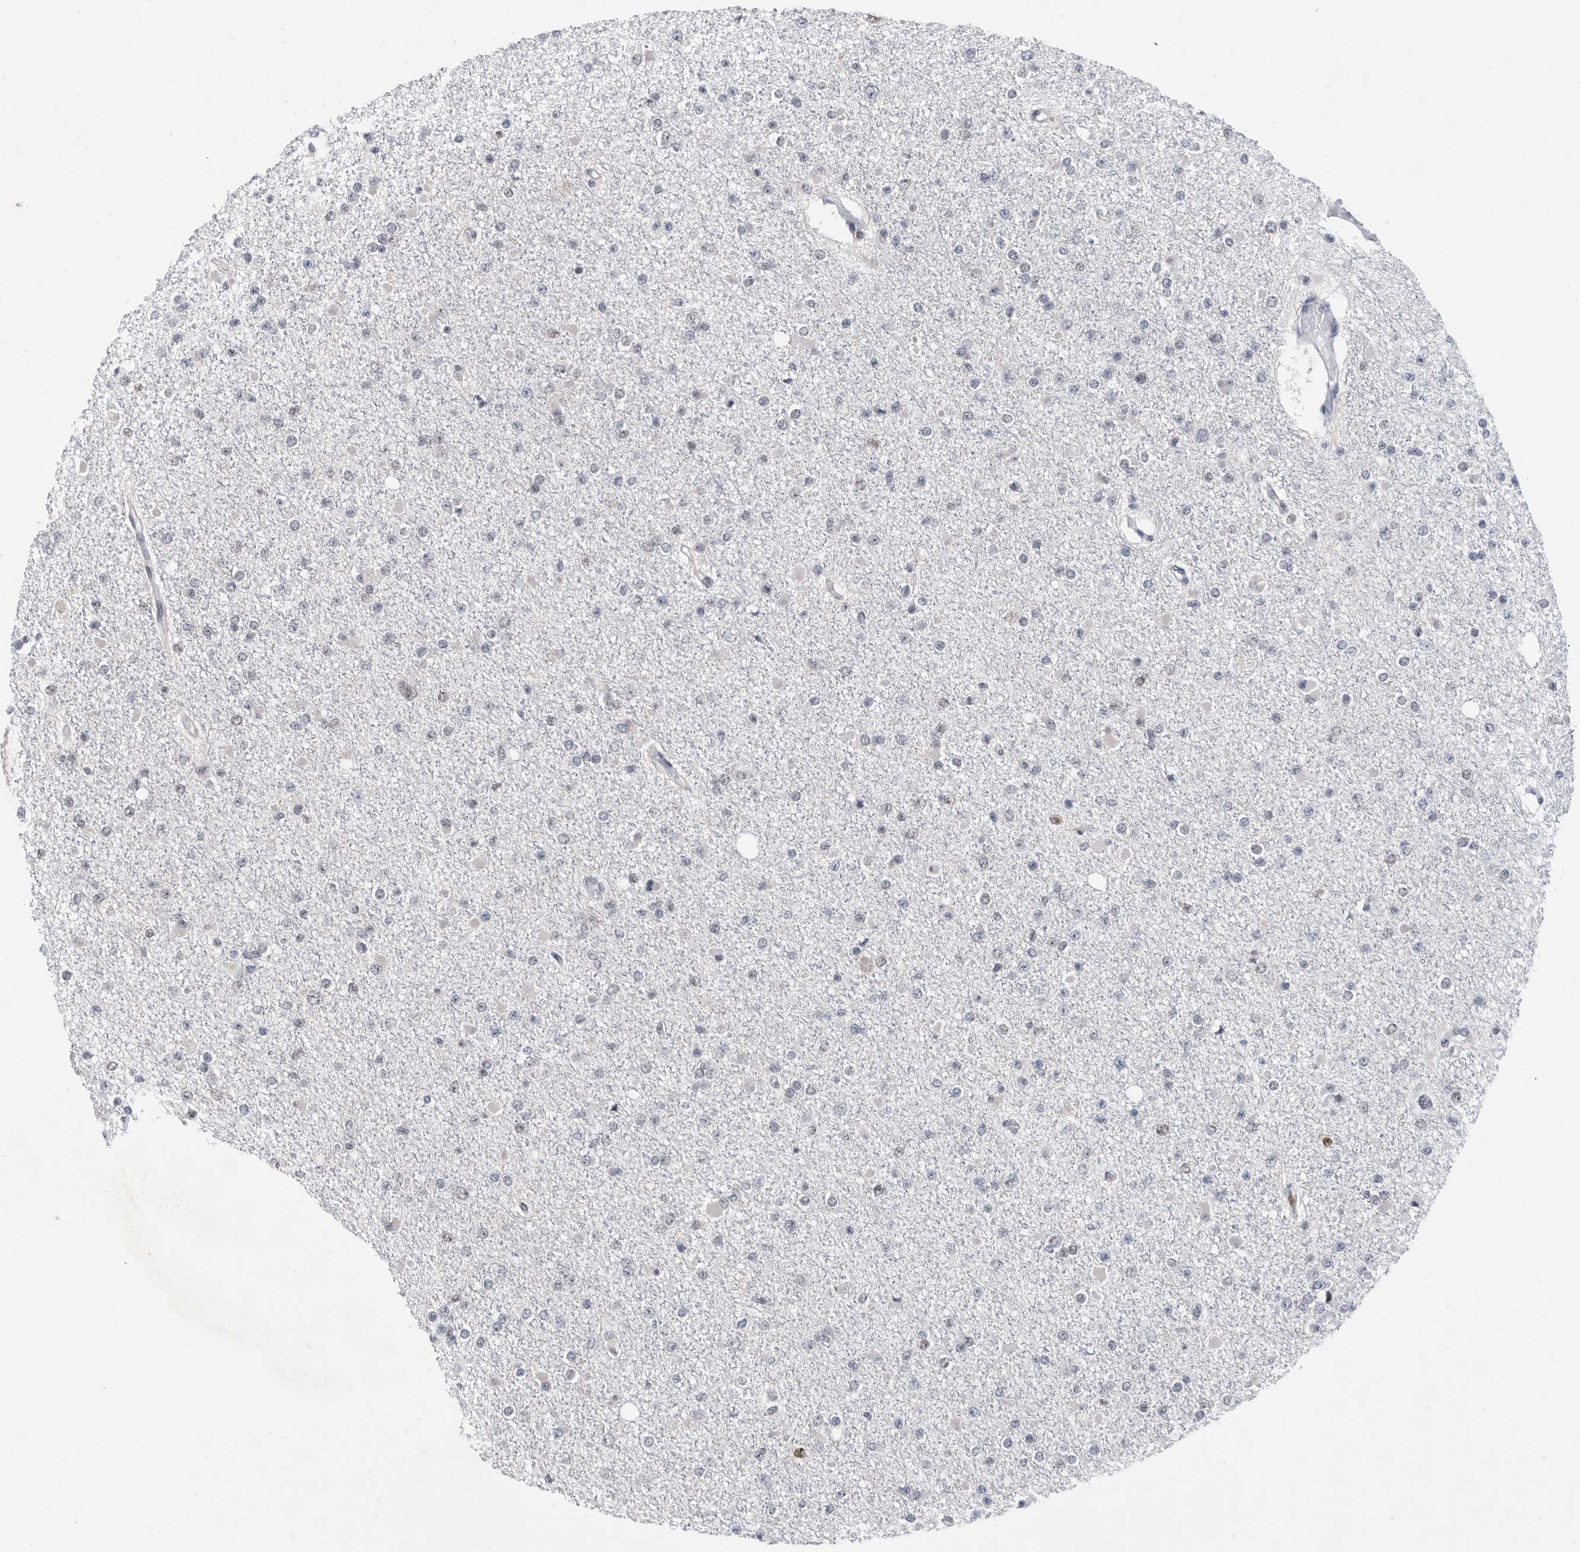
{"staining": {"intensity": "negative", "quantity": "none", "location": "none"}, "tissue": "glioma", "cell_type": "Tumor cells", "image_type": "cancer", "snomed": [{"axis": "morphology", "description": "Glioma, malignant, Low grade"}, {"axis": "topography", "description": "Brain"}], "caption": "Tumor cells are negative for protein expression in human malignant low-grade glioma. (Stains: DAB (3,3'-diaminobenzidine) IHC with hematoxylin counter stain, Microscopy: brightfield microscopy at high magnification).", "gene": "ZNF260", "patient": {"sex": "female", "age": 22}}